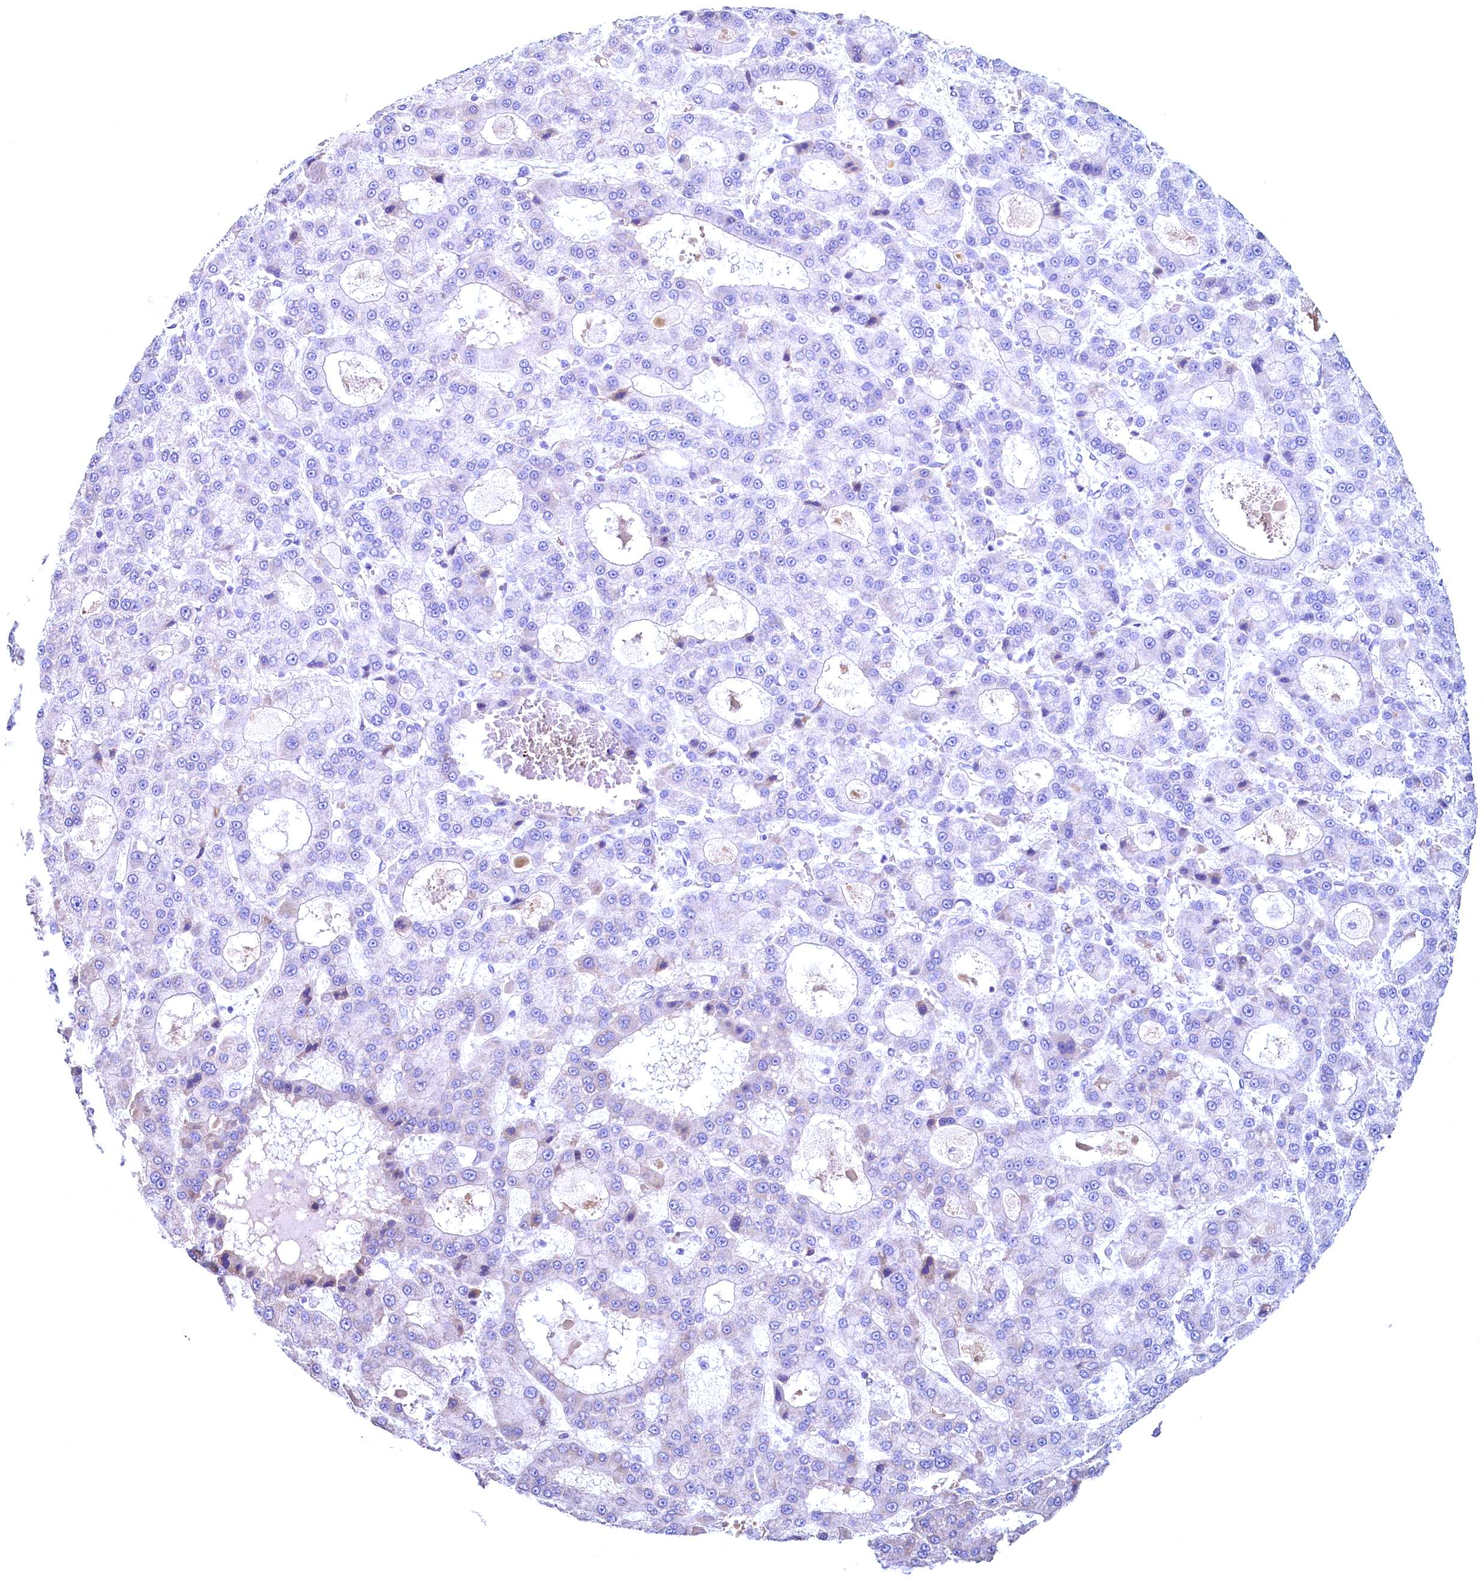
{"staining": {"intensity": "negative", "quantity": "none", "location": "none"}, "tissue": "liver cancer", "cell_type": "Tumor cells", "image_type": "cancer", "snomed": [{"axis": "morphology", "description": "Carcinoma, Hepatocellular, NOS"}, {"axis": "topography", "description": "Liver"}], "caption": "Immunohistochemistry (IHC) of liver hepatocellular carcinoma displays no positivity in tumor cells.", "gene": "MAP1LC3A", "patient": {"sex": "male", "age": 70}}